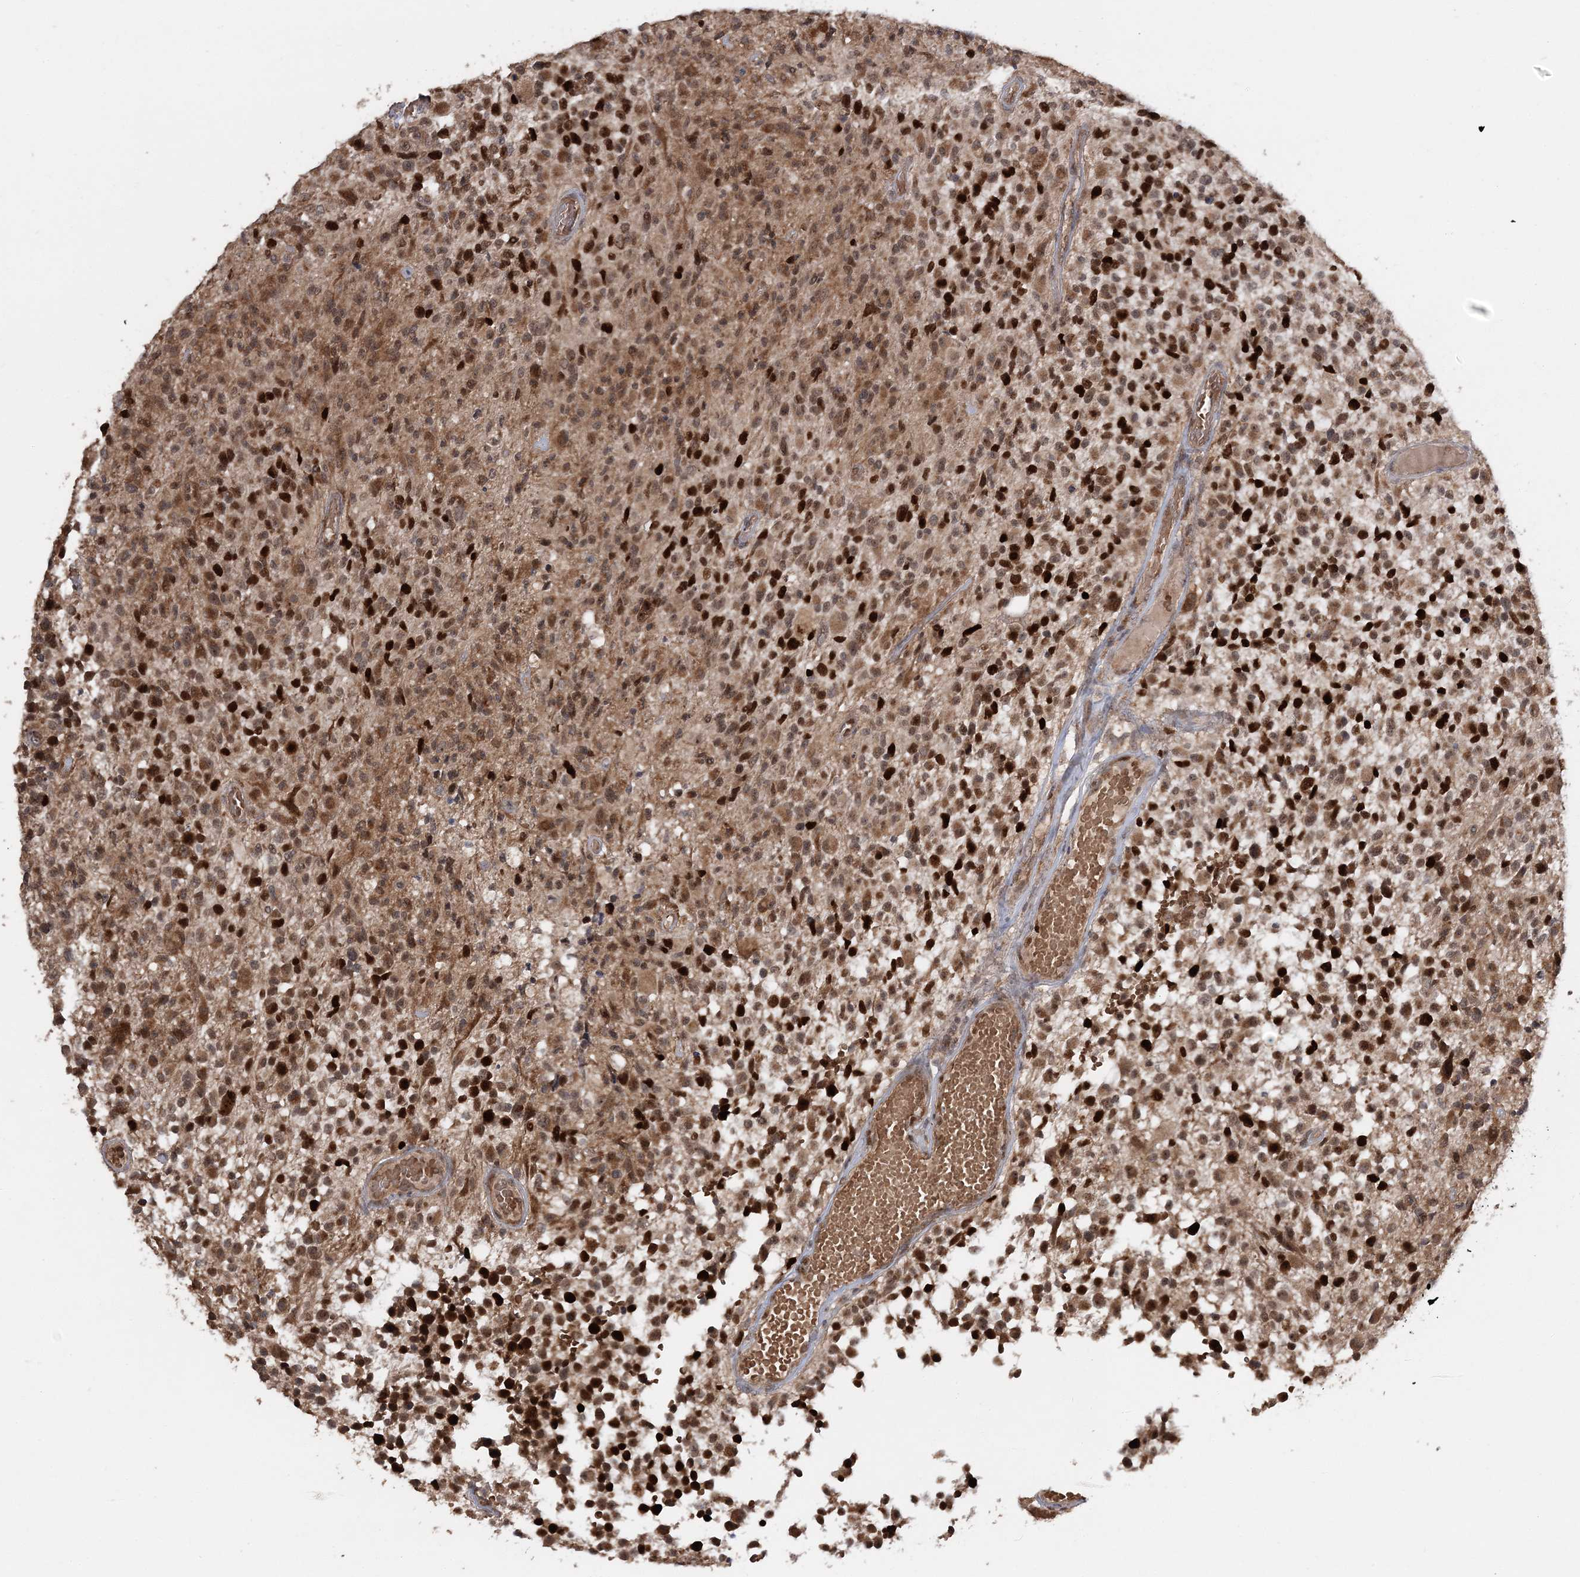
{"staining": {"intensity": "moderate", "quantity": ">75%", "location": "cytoplasmic/membranous,nuclear"}, "tissue": "glioma", "cell_type": "Tumor cells", "image_type": "cancer", "snomed": [{"axis": "morphology", "description": "Glioma, malignant, High grade"}, {"axis": "morphology", "description": "Glioblastoma, NOS"}, {"axis": "topography", "description": "Brain"}], "caption": "Malignant glioma (high-grade) stained with a protein marker shows moderate staining in tumor cells.", "gene": "KIF4A", "patient": {"sex": "male", "age": 60}}